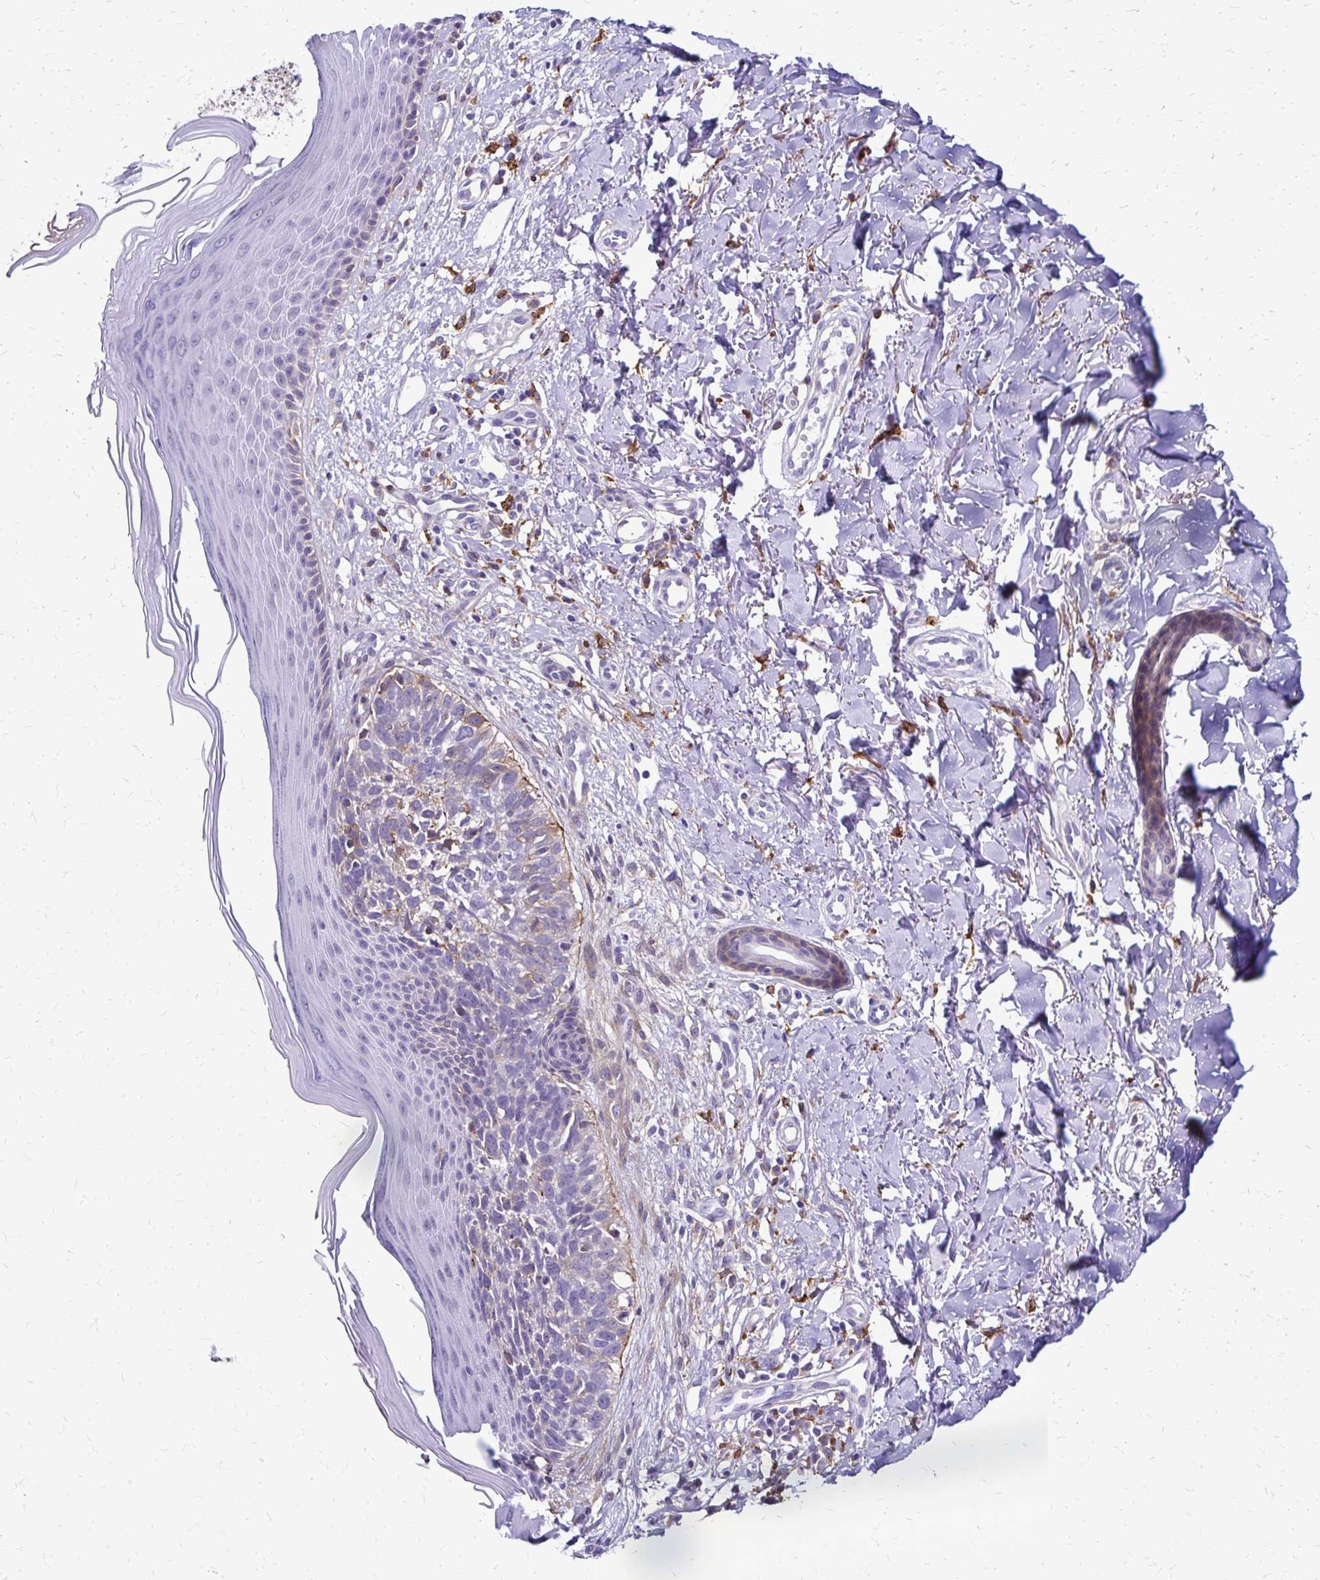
{"staining": {"intensity": "weak", "quantity": "<25%", "location": "cytoplasmic/membranous"}, "tissue": "skin cancer", "cell_type": "Tumor cells", "image_type": "cancer", "snomed": [{"axis": "morphology", "description": "Basal cell carcinoma"}, {"axis": "topography", "description": "Skin"}], "caption": "This is an immunohistochemistry (IHC) image of skin basal cell carcinoma. There is no staining in tumor cells.", "gene": "TNS3", "patient": {"sex": "female", "age": 45}}